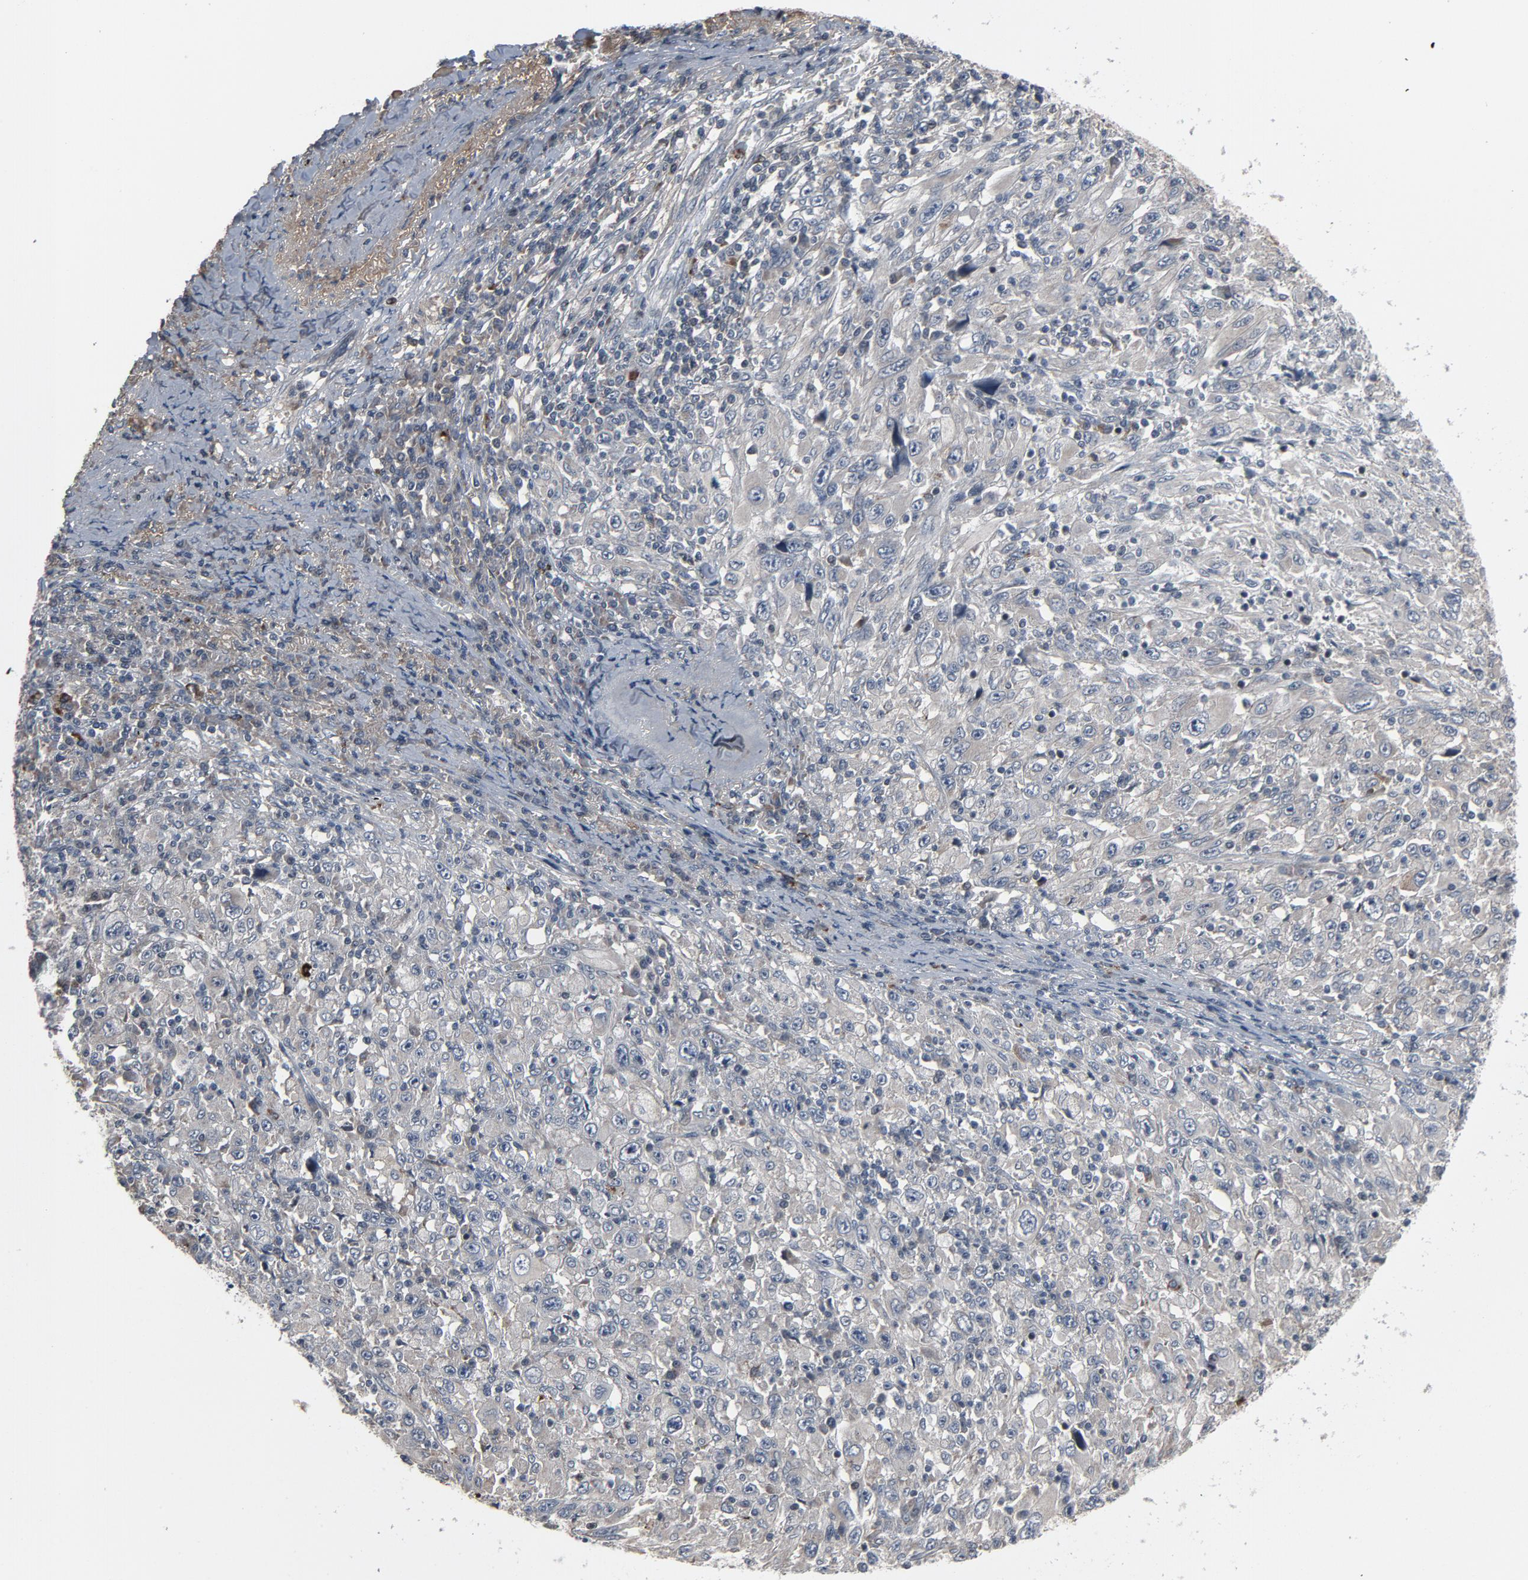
{"staining": {"intensity": "negative", "quantity": "none", "location": "none"}, "tissue": "melanoma", "cell_type": "Tumor cells", "image_type": "cancer", "snomed": [{"axis": "morphology", "description": "Malignant melanoma, Metastatic site"}, {"axis": "topography", "description": "Skin"}], "caption": "IHC of human melanoma exhibits no staining in tumor cells.", "gene": "PDZD4", "patient": {"sex": "female", "age": 56}}